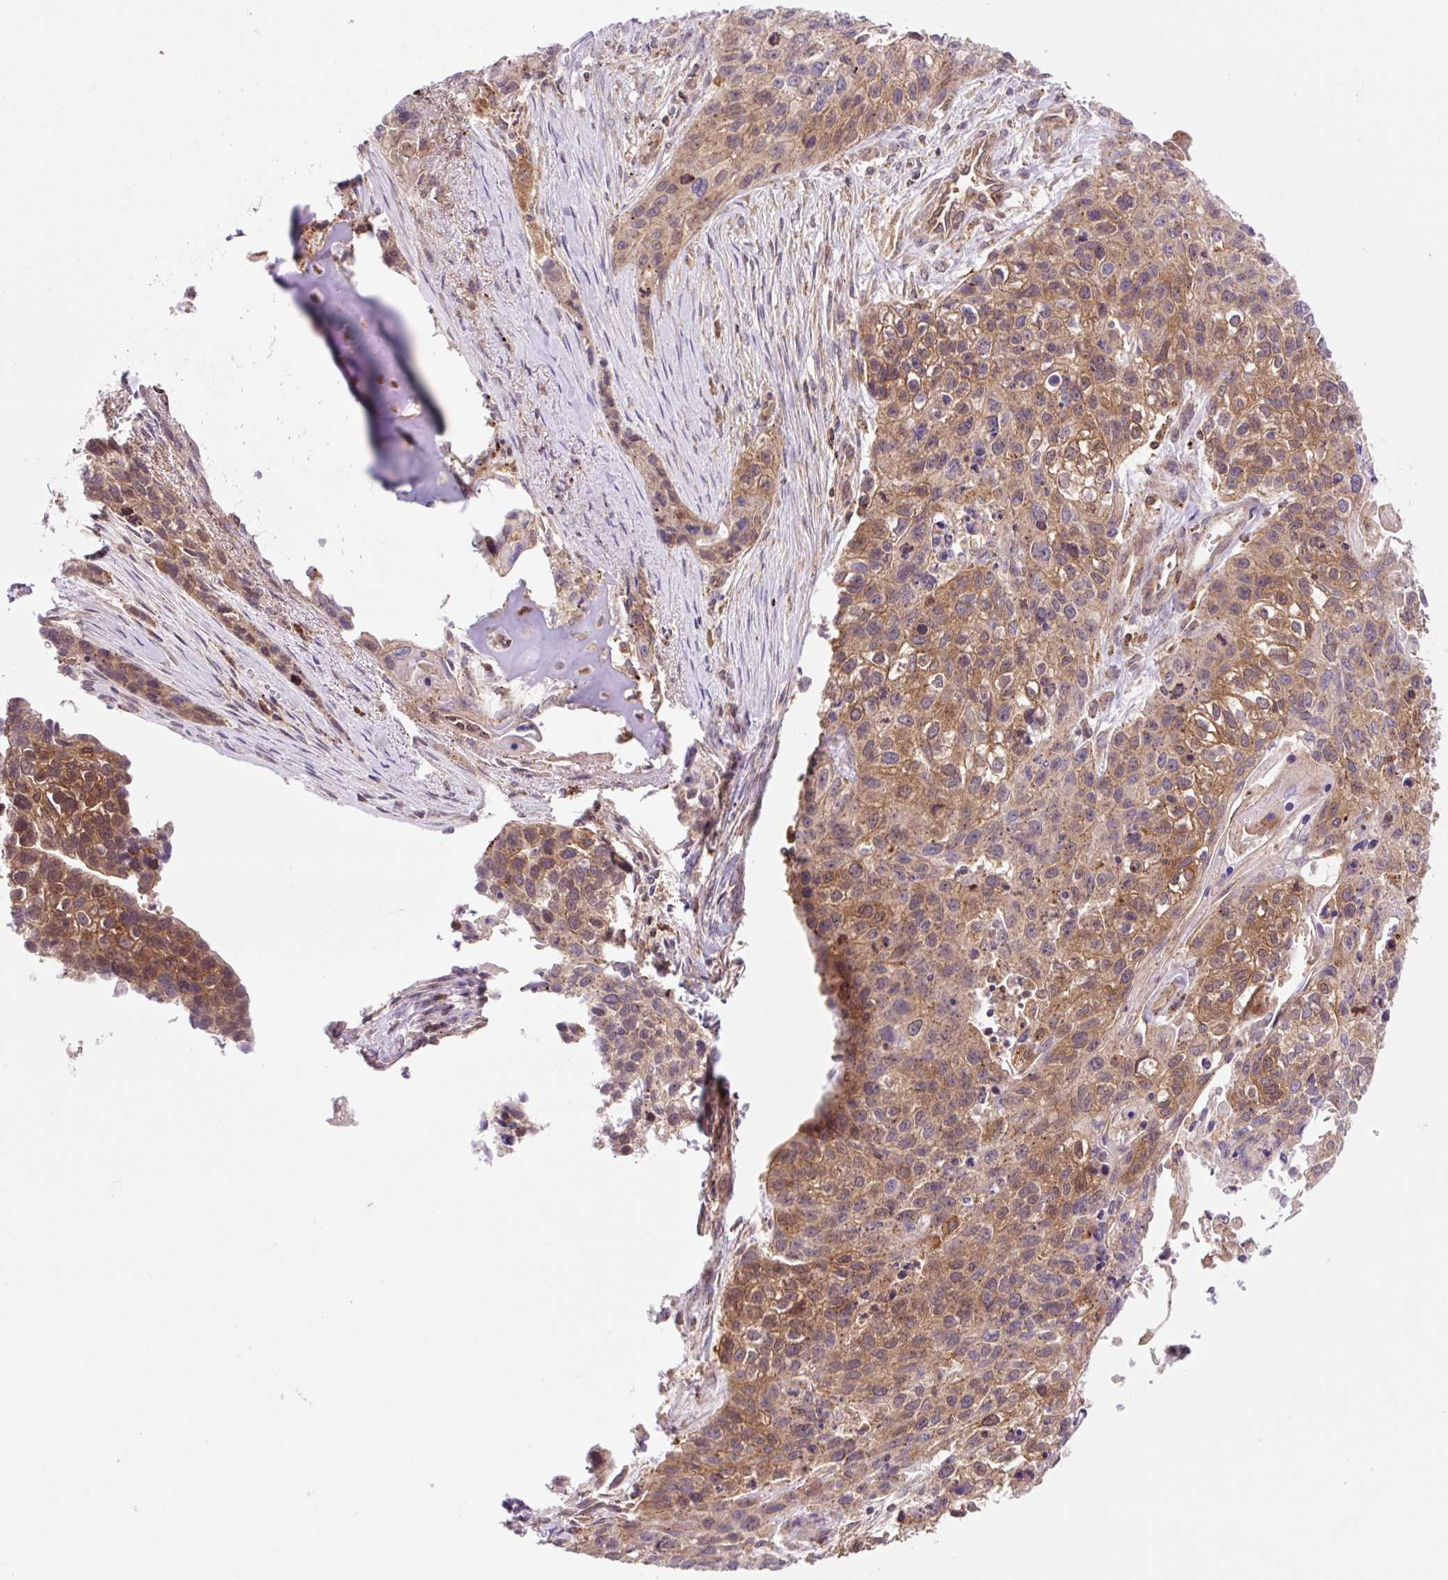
{"staining": {"intensity": "moderate", "quantity": "25%-75%", "location": "cytoplasmic/membranous"}, "tissue": "lung cancer", "cell_type": "Tumor cells", "image_type": "cancer", "snomed": [{"axis": "morphology", "description": "Squamous cell carcinoma, NOS"}, {"axis": "topography", "description": "Lung"}], "caption": "A medium amount of moderate cytoplasmic/membranous expression is appreciated in about 25%-75% of tumor cells in lung cancer tissue.", "gene": "VPS4A", "patient": {"sex": "male", "age": 74}}